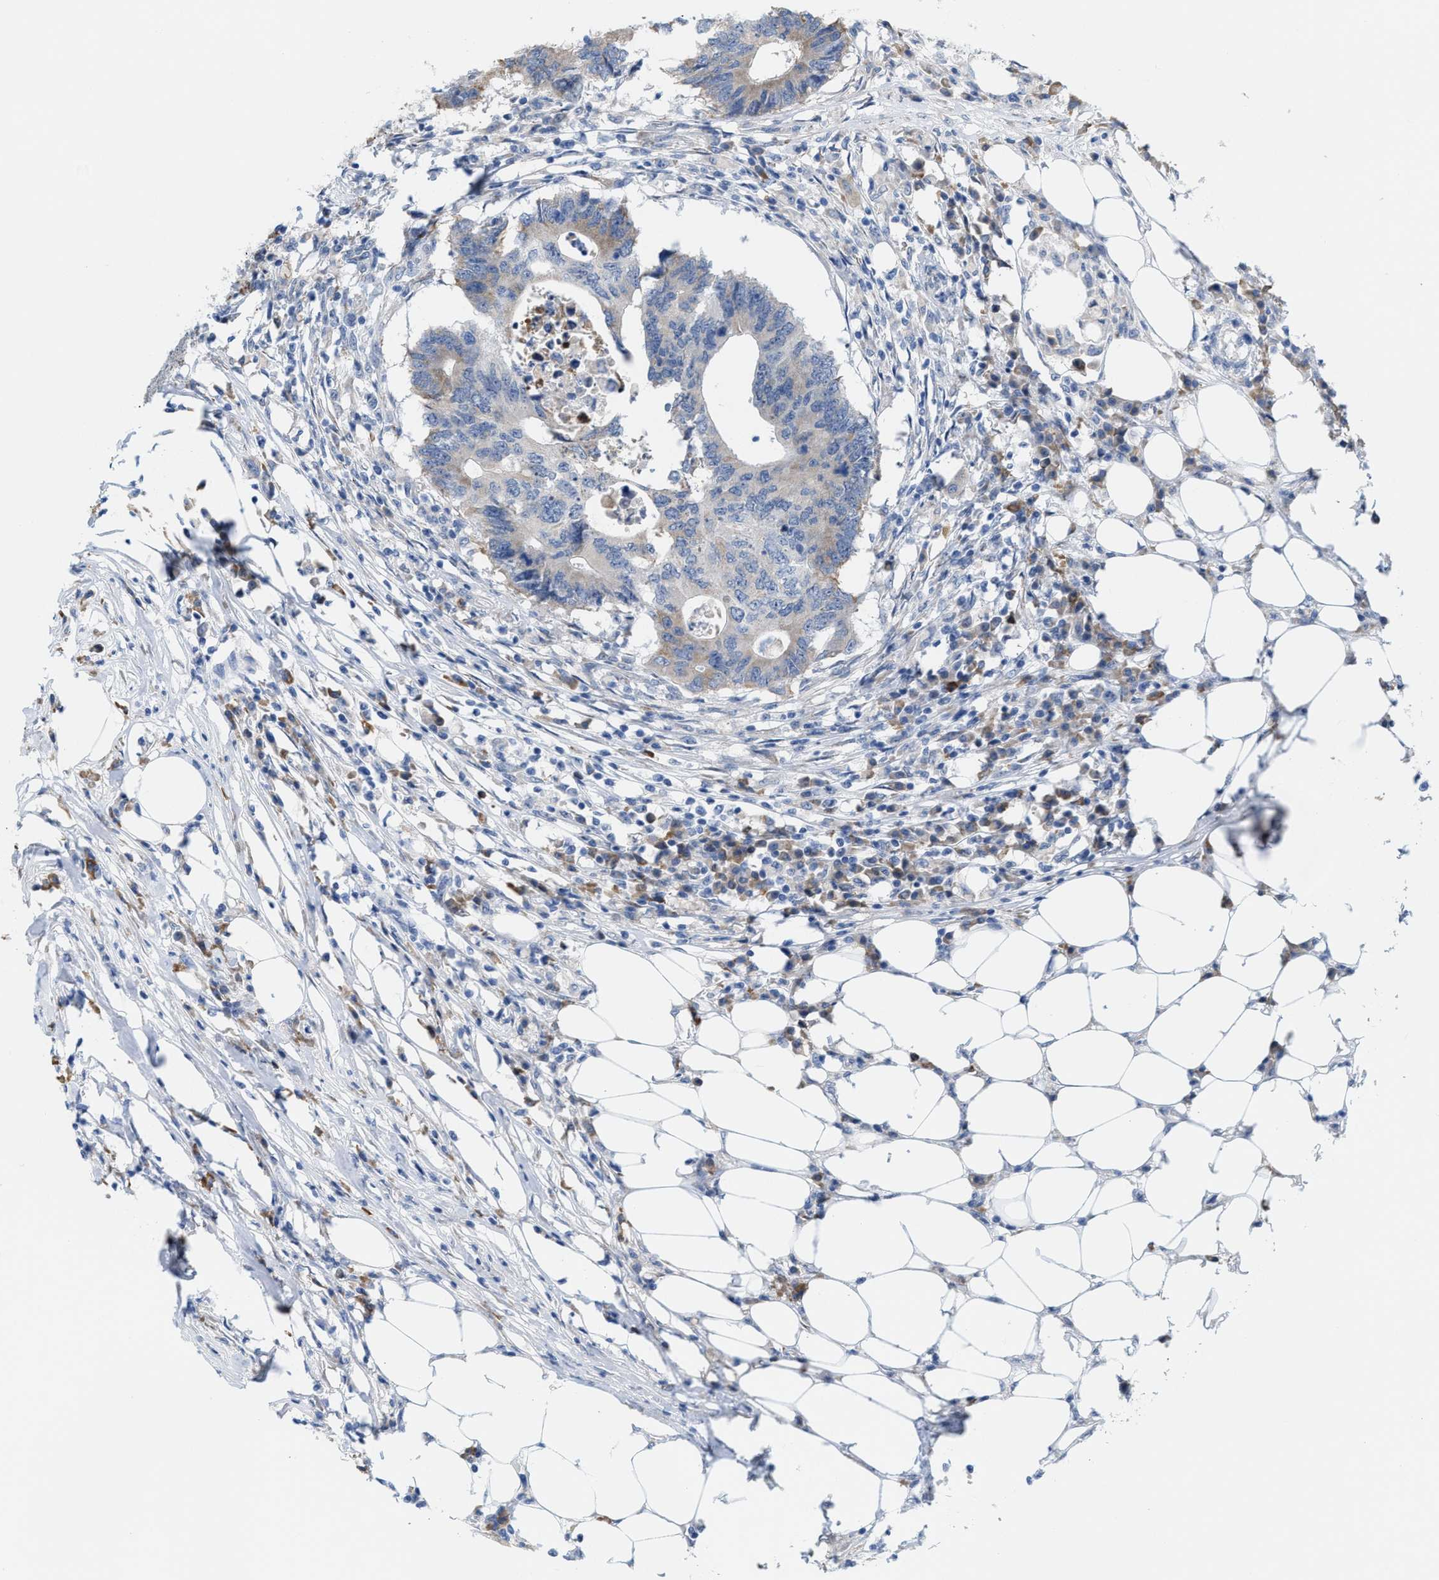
{"staining": {"intensity": "weak", "quantity": "<25%", "location": "cytoplasmic/membranous"}, "tissue": "colorectal cancer", "cell_type": "Tumor cells", "image_type": "cancer", "snomed": [{"axis": "morphology", "description": "Adenocarcinoma, NOS"}, {"axis": "topography", "description": "Colon"}], "caption": "This photomicrograph is of colorectal cancer stained with IHC to label a protein in brown with the nuclei are counter-stained blue. There is no expression in tumor cells.", "gene": "KIFC3", "patient": {"sex": "male", "age": 71}}